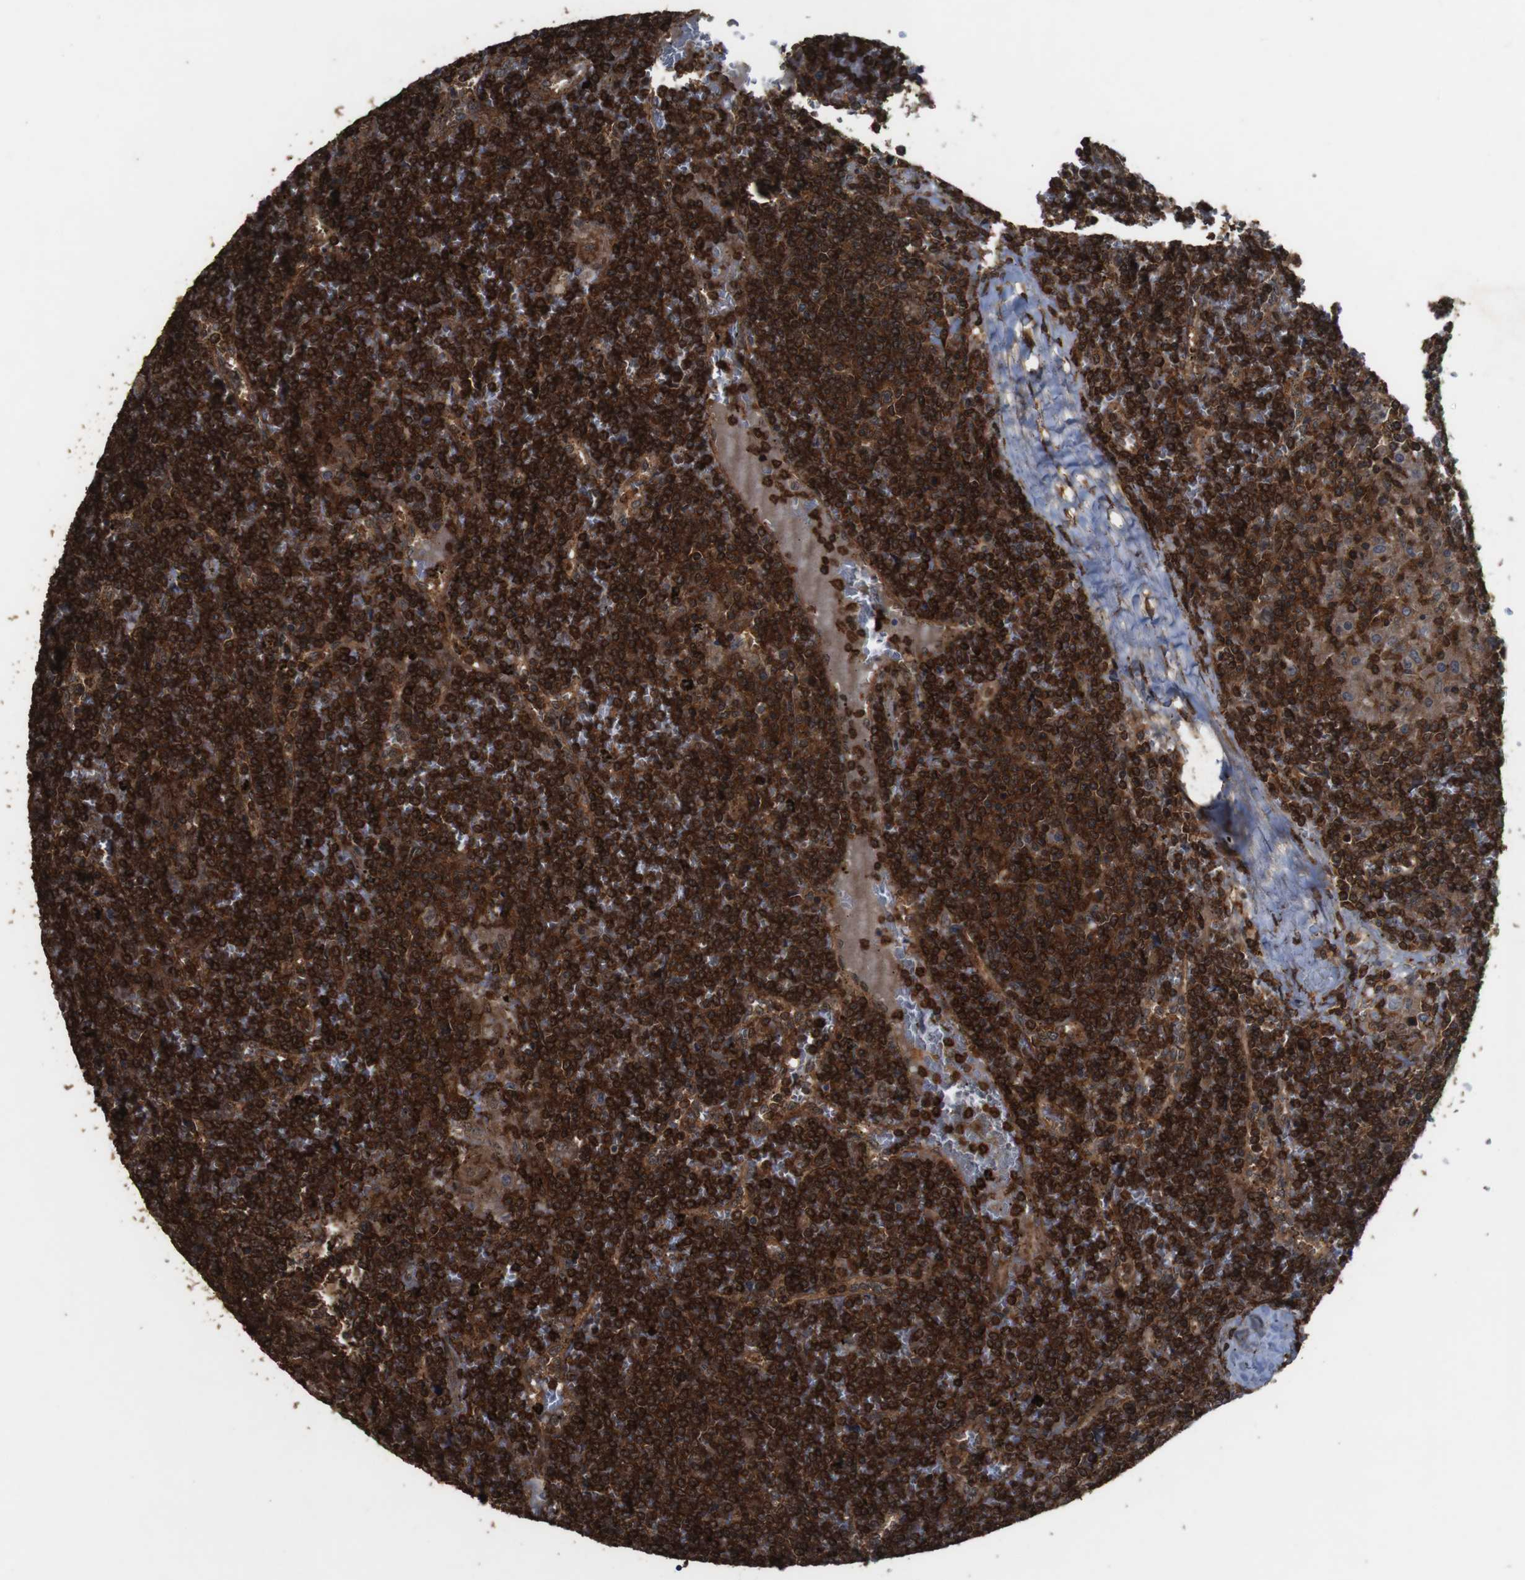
{"staining": {"intensity": "strong", "quantity": ">75%", "location": "cytoplasmic/membranous"}, "tissue": "lymphoma", "cell_type": "Tumor cells", "image_type": "cancer", "snomed": [{"axis": "morphology", "description": "Malignant lymphoma, non-Hodgkin's type, Low grade"}, {"axis": "topography", "description": "Spleen"}], "caption": "Immunohistochemical staining of human low-grade malignant lymphoma, non-Hodgkin's type displays high levels of strong cytoplasmic/membranous expression in about >75% of tumor cells. Using DAB (brown) and hematoxylin (blue) stains, captured at high magnification using brightfield microscopy.", "gene": "BAG4", "patient": {"sex": "female", "age": 19}}